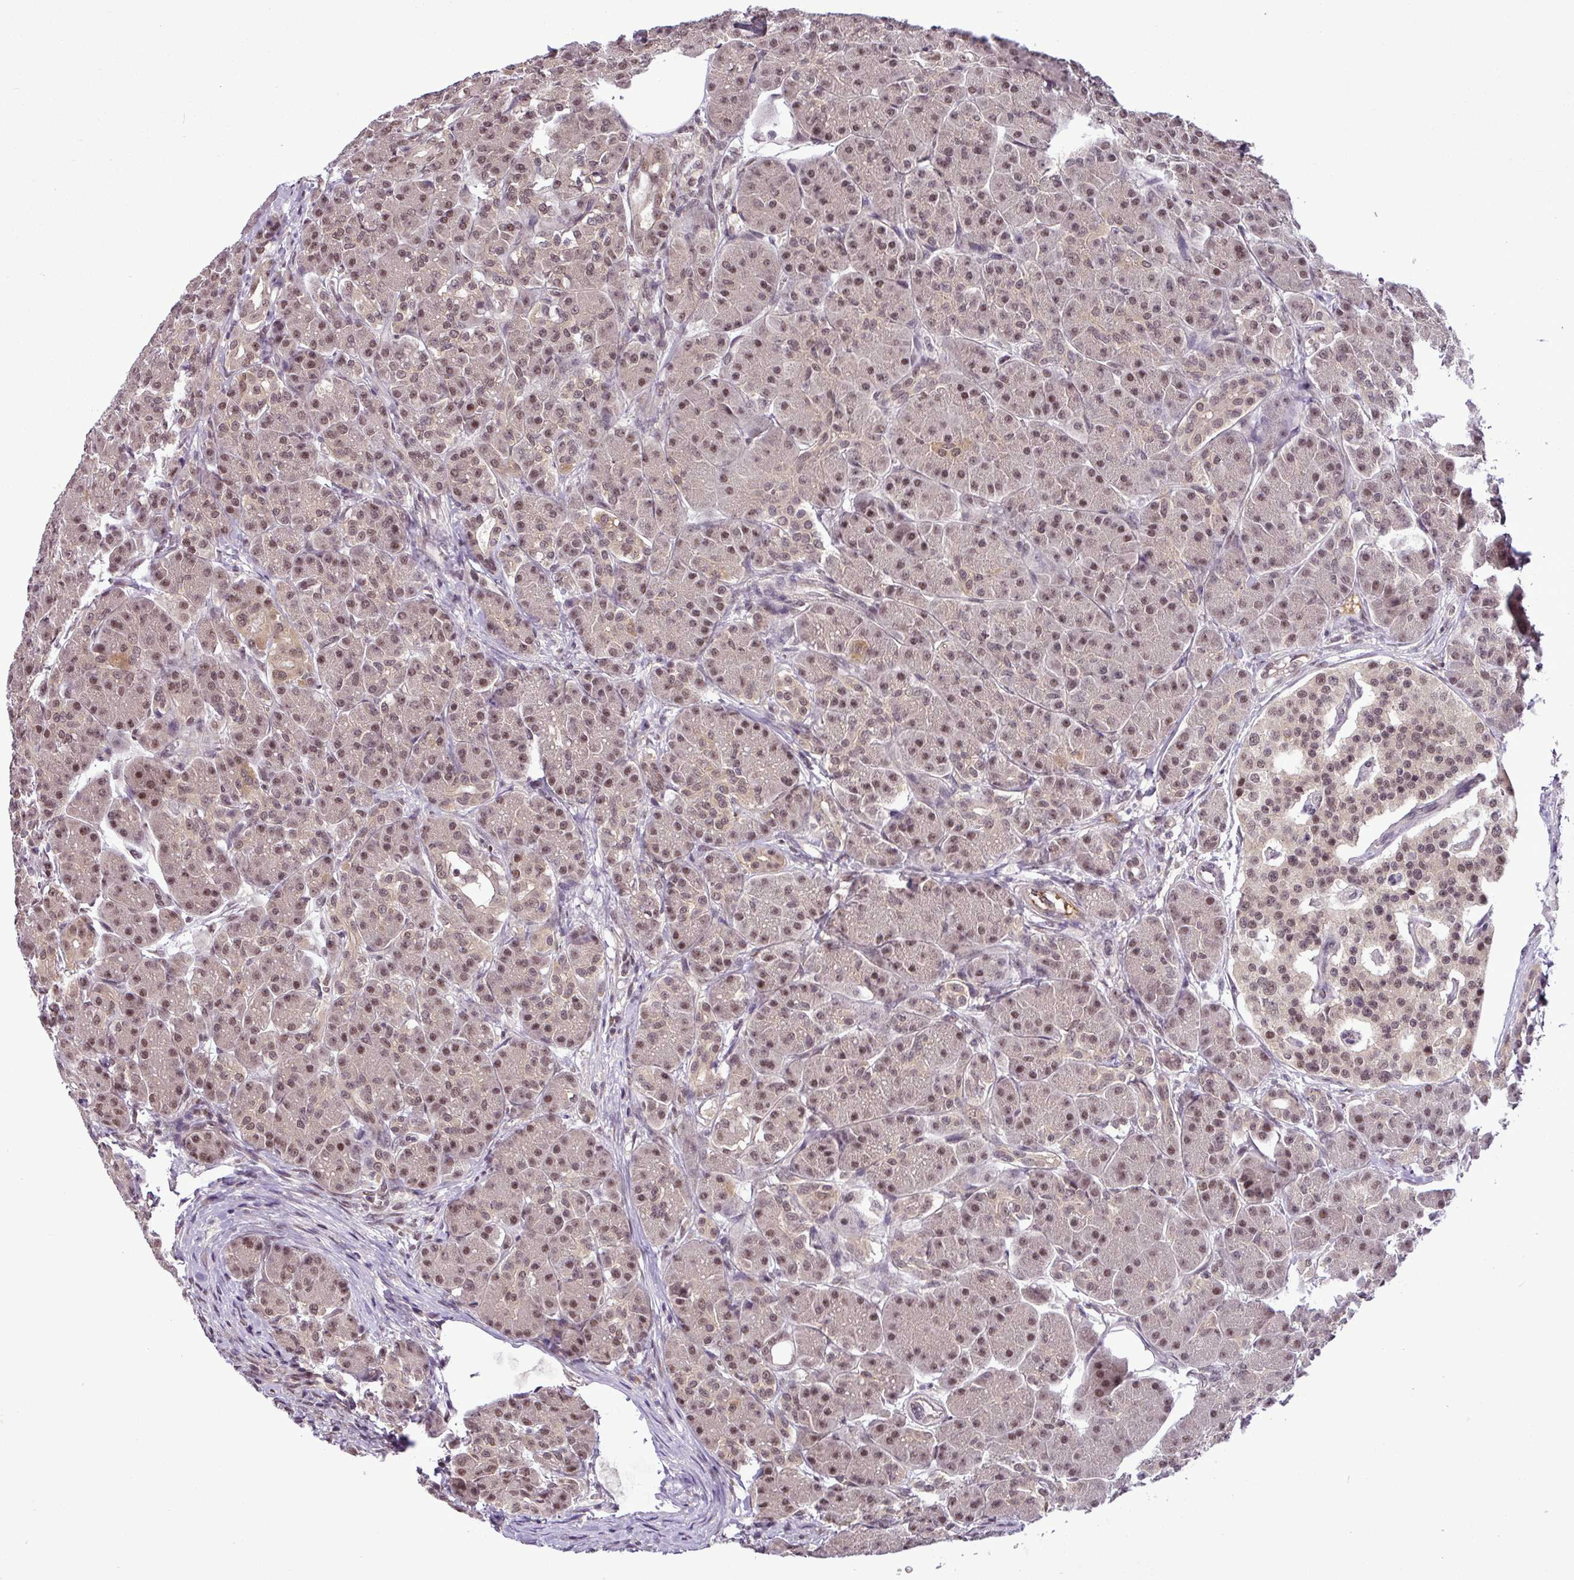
{"staining": {"intensity": "moderate", "quantity": ">75%", "location": "nuclear"}, "tissue": "pancreas", "cell_type": "Exocrine glandular cells", "image_type": "normal", "snomed": [{"axis": "morphology", "description": "Normal tissue, NOS"}, {"axis": "topography", "description": "Pancreas"}], "caption": "This is a histology image of immunohistochemistry staining of unremarkable pancreas, which shows moderate positivity in the nuclear of exocrine glandular cells.", "gene": "MFHAS1", "patient": {"sex": "male", "age": 63}}